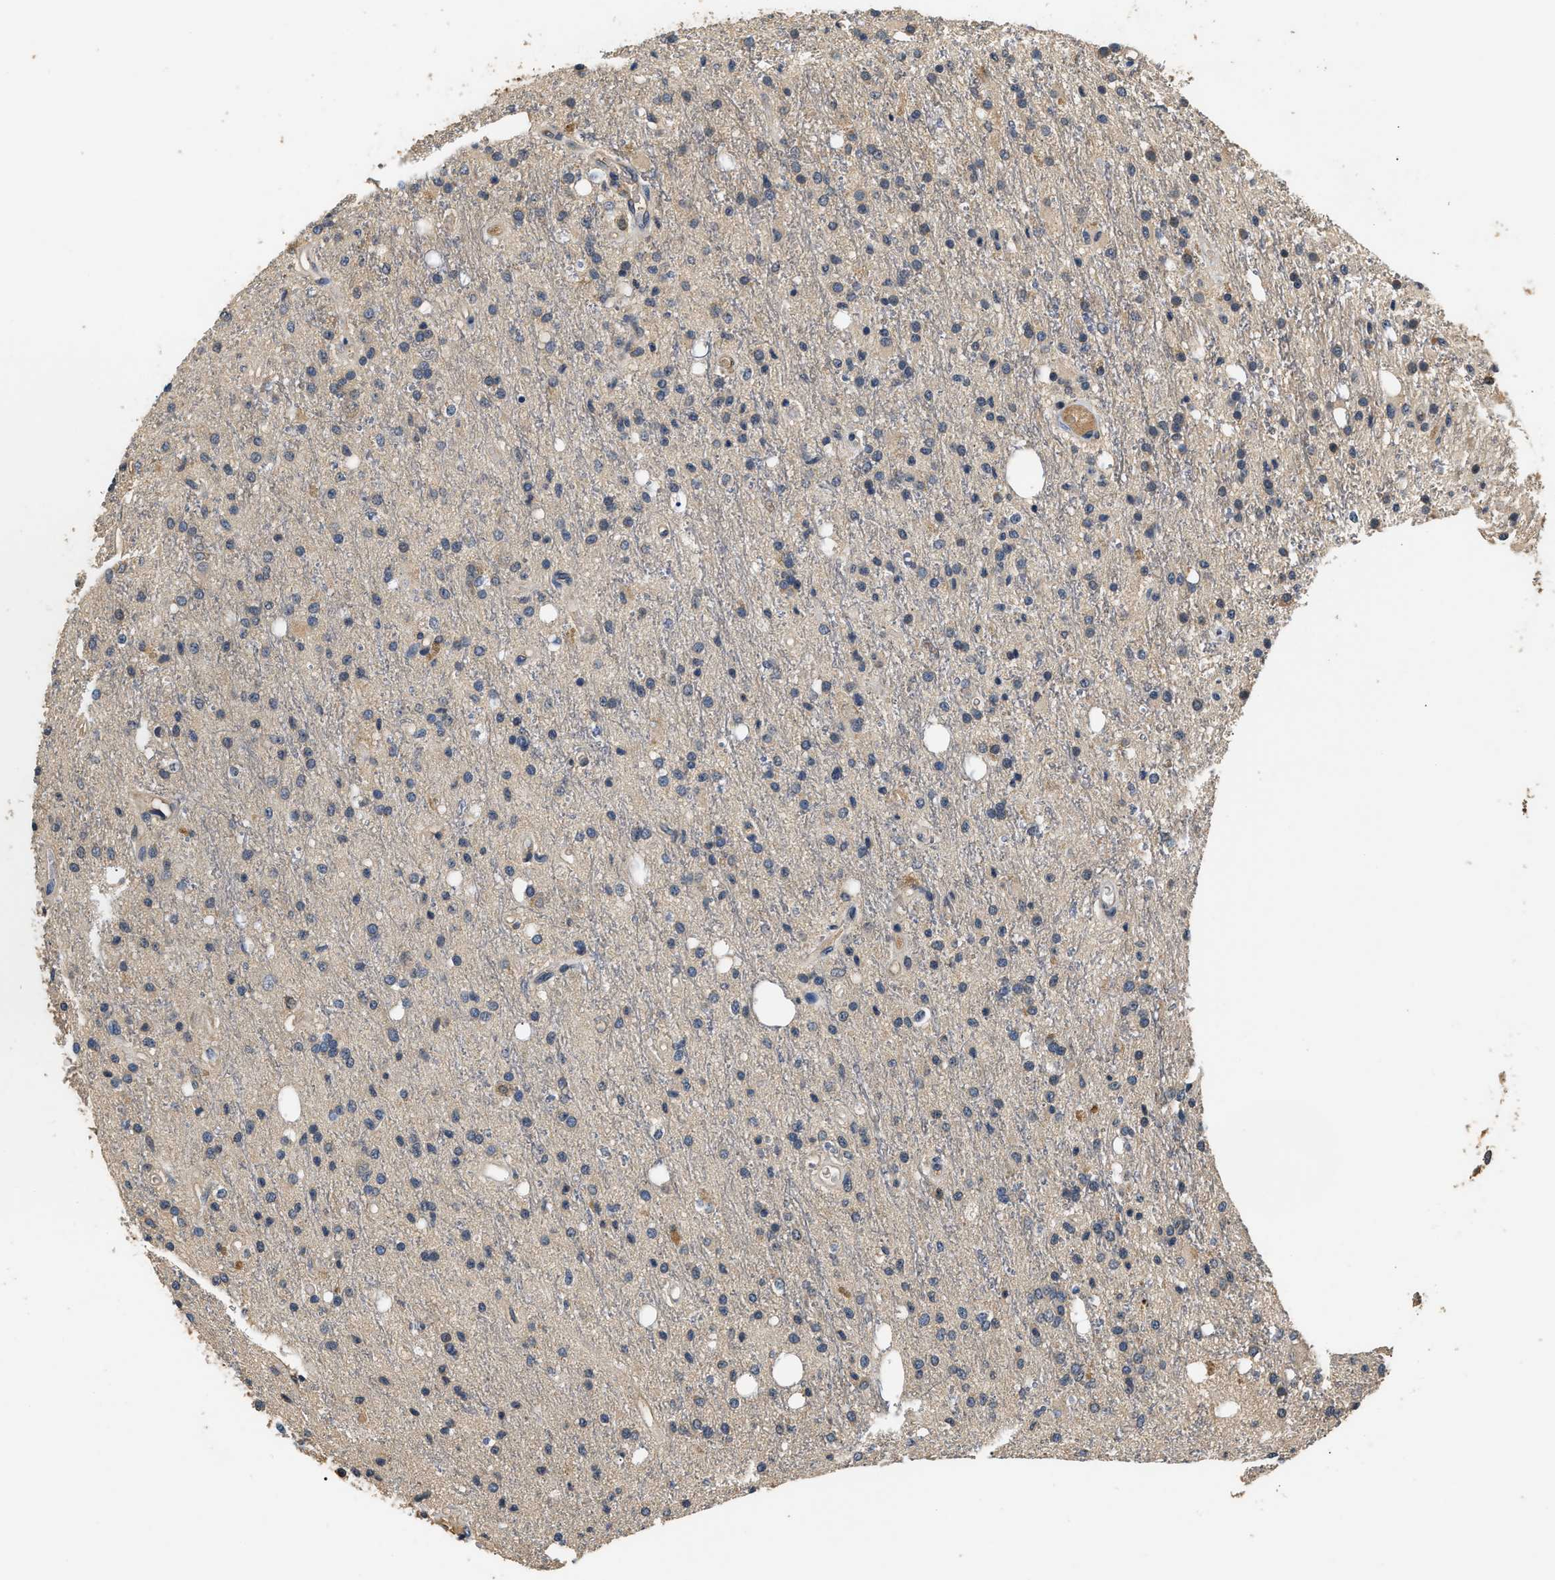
{"staining": {"intensity": "weak", "quantity": "<25%", "location": "cytoplasmic/membranous"}, "tissue": "glioma", "cell_type": "Tumor cells", "image_type": "cancer", "snomed": [{"axis": "morphology", "description": "Glioma, malignant, High grade"}, {"axis": "topography", "description": "Brain"}], "caption": "IHC of glioma reveals no expression in tumor cells.", "gene": "GPI", "patient": {"sex": "male", "age": 47}}